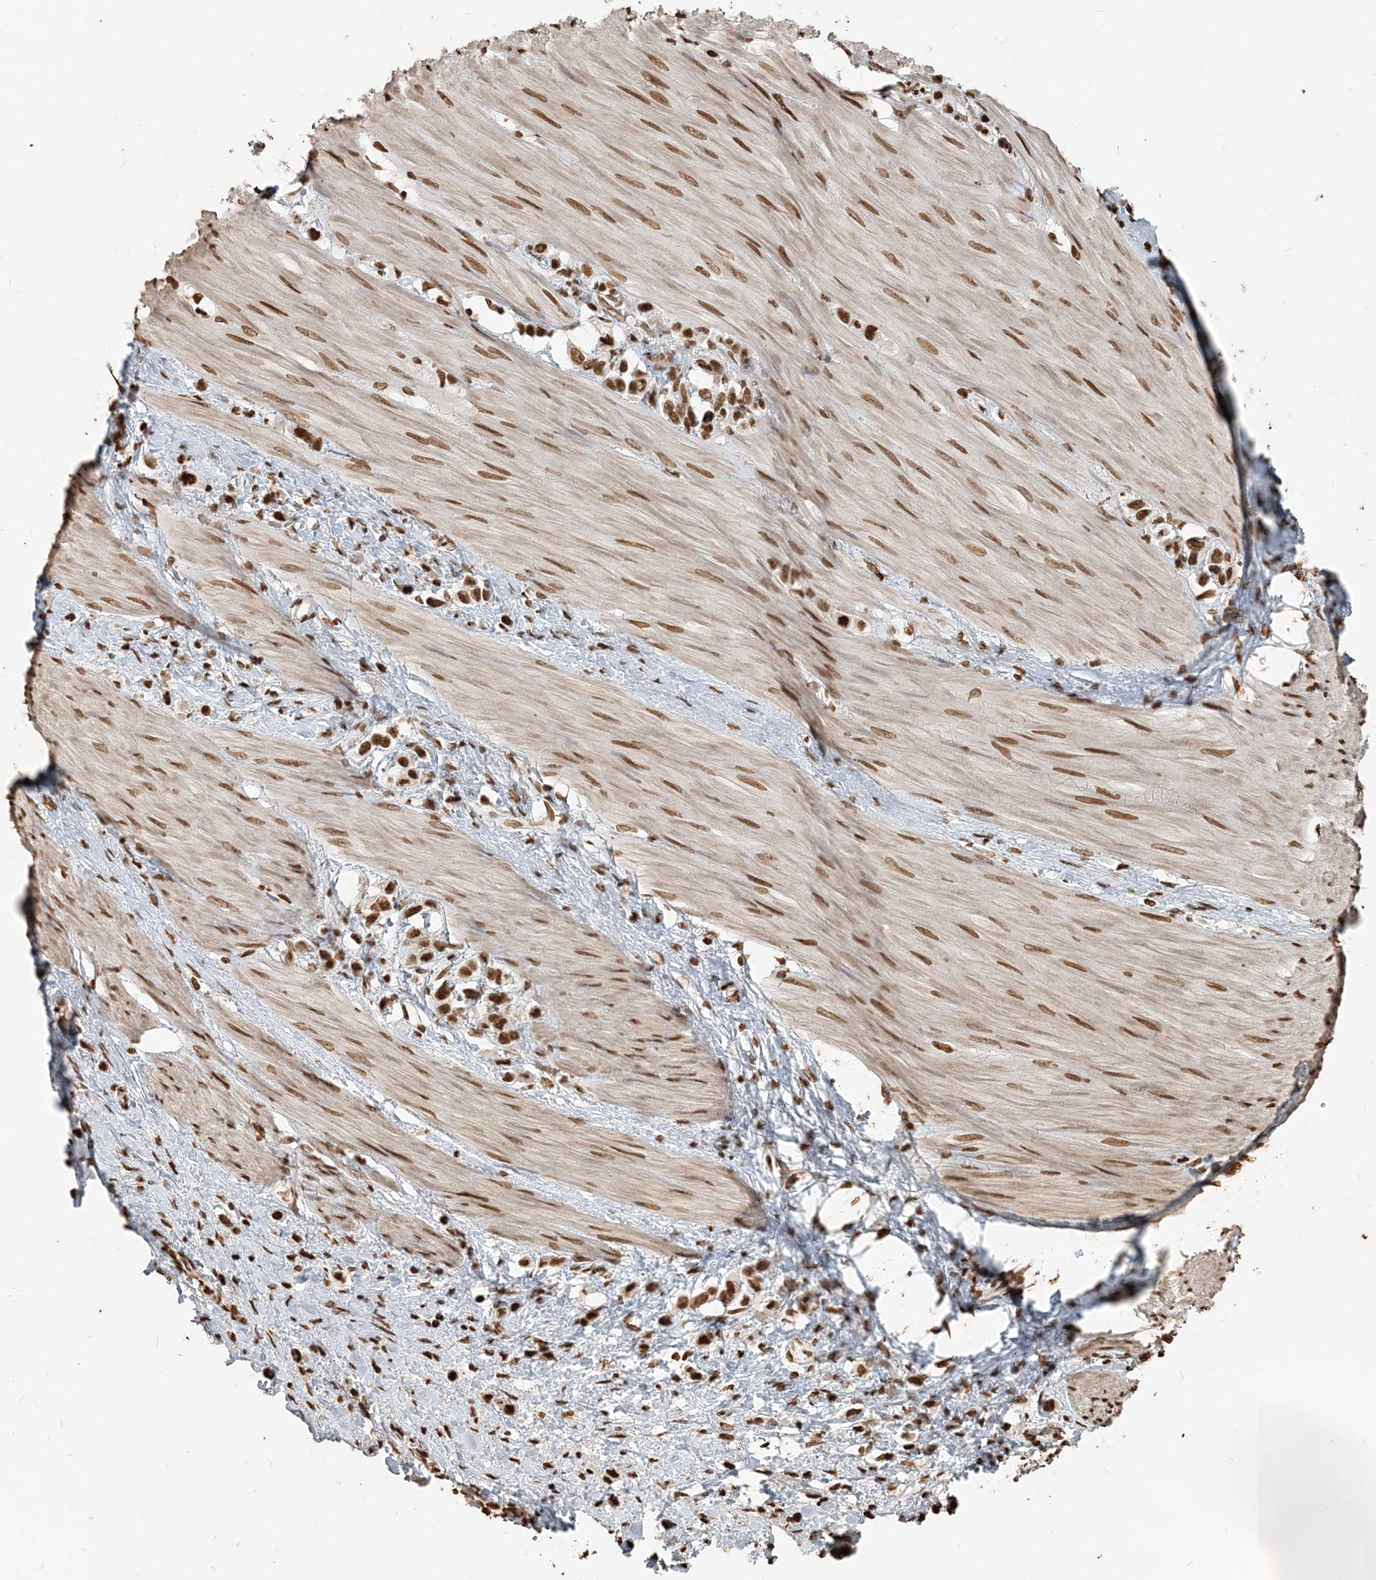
{"staining": {"intensity": "moderate", "quantity": ">75%", "location": "nuclear"}, "tissue": "stomach cancer", "cell_type": "Tumor cells", "image_type": "cancer", "snomed": [{"axis": "morphology", "description": "Adenocarcinoma, NOS"}, {"axis": "topography", "description": "Stomach"}], "caption": "Adenocarcinoma (stomach) was stained to show a protein in brown. There is medium levels of moderate nuclear staining in about >75% of tumor cells.", "gene": "H3-3B", "patient": {"sex": "female", "age": 65}}